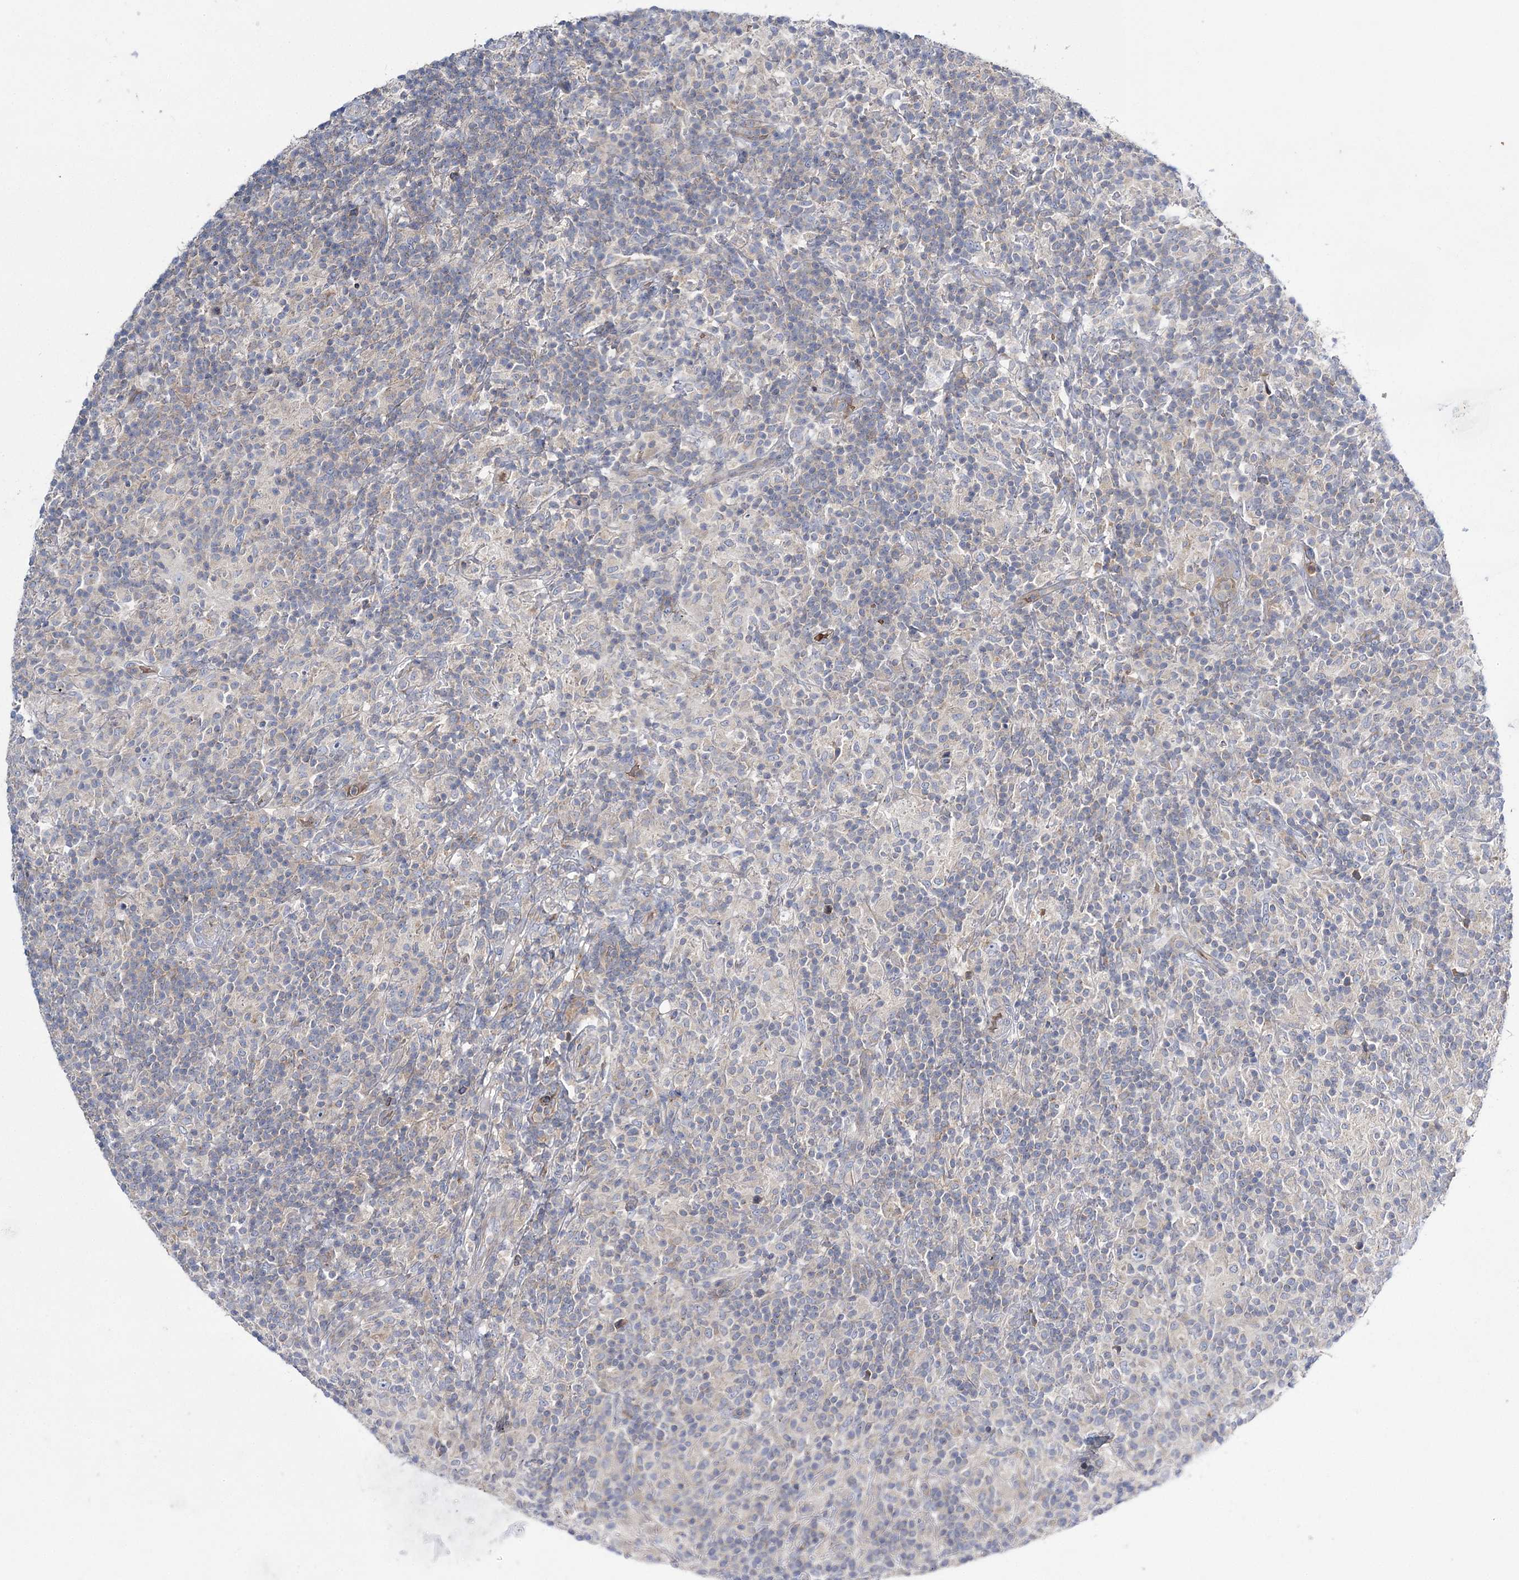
{"staining": {"intensity": "negative", "quantity": "none", "location": "none"}, "tissue": "lymphoma", "cell_type": "Tumor cells", "image_type": "cancer", "snomed": [{"axis": "morphology", "description": "Hodgkin's disease, NOS"}, {"axis": "topography", "description": "Lymph node"}], "caption": "Lymphoma was stained to show a protein in brown. There is no significant positivity in tumor cells.", "gene": "ATP11B", "patient": {"sex": "male", "age": 70}}